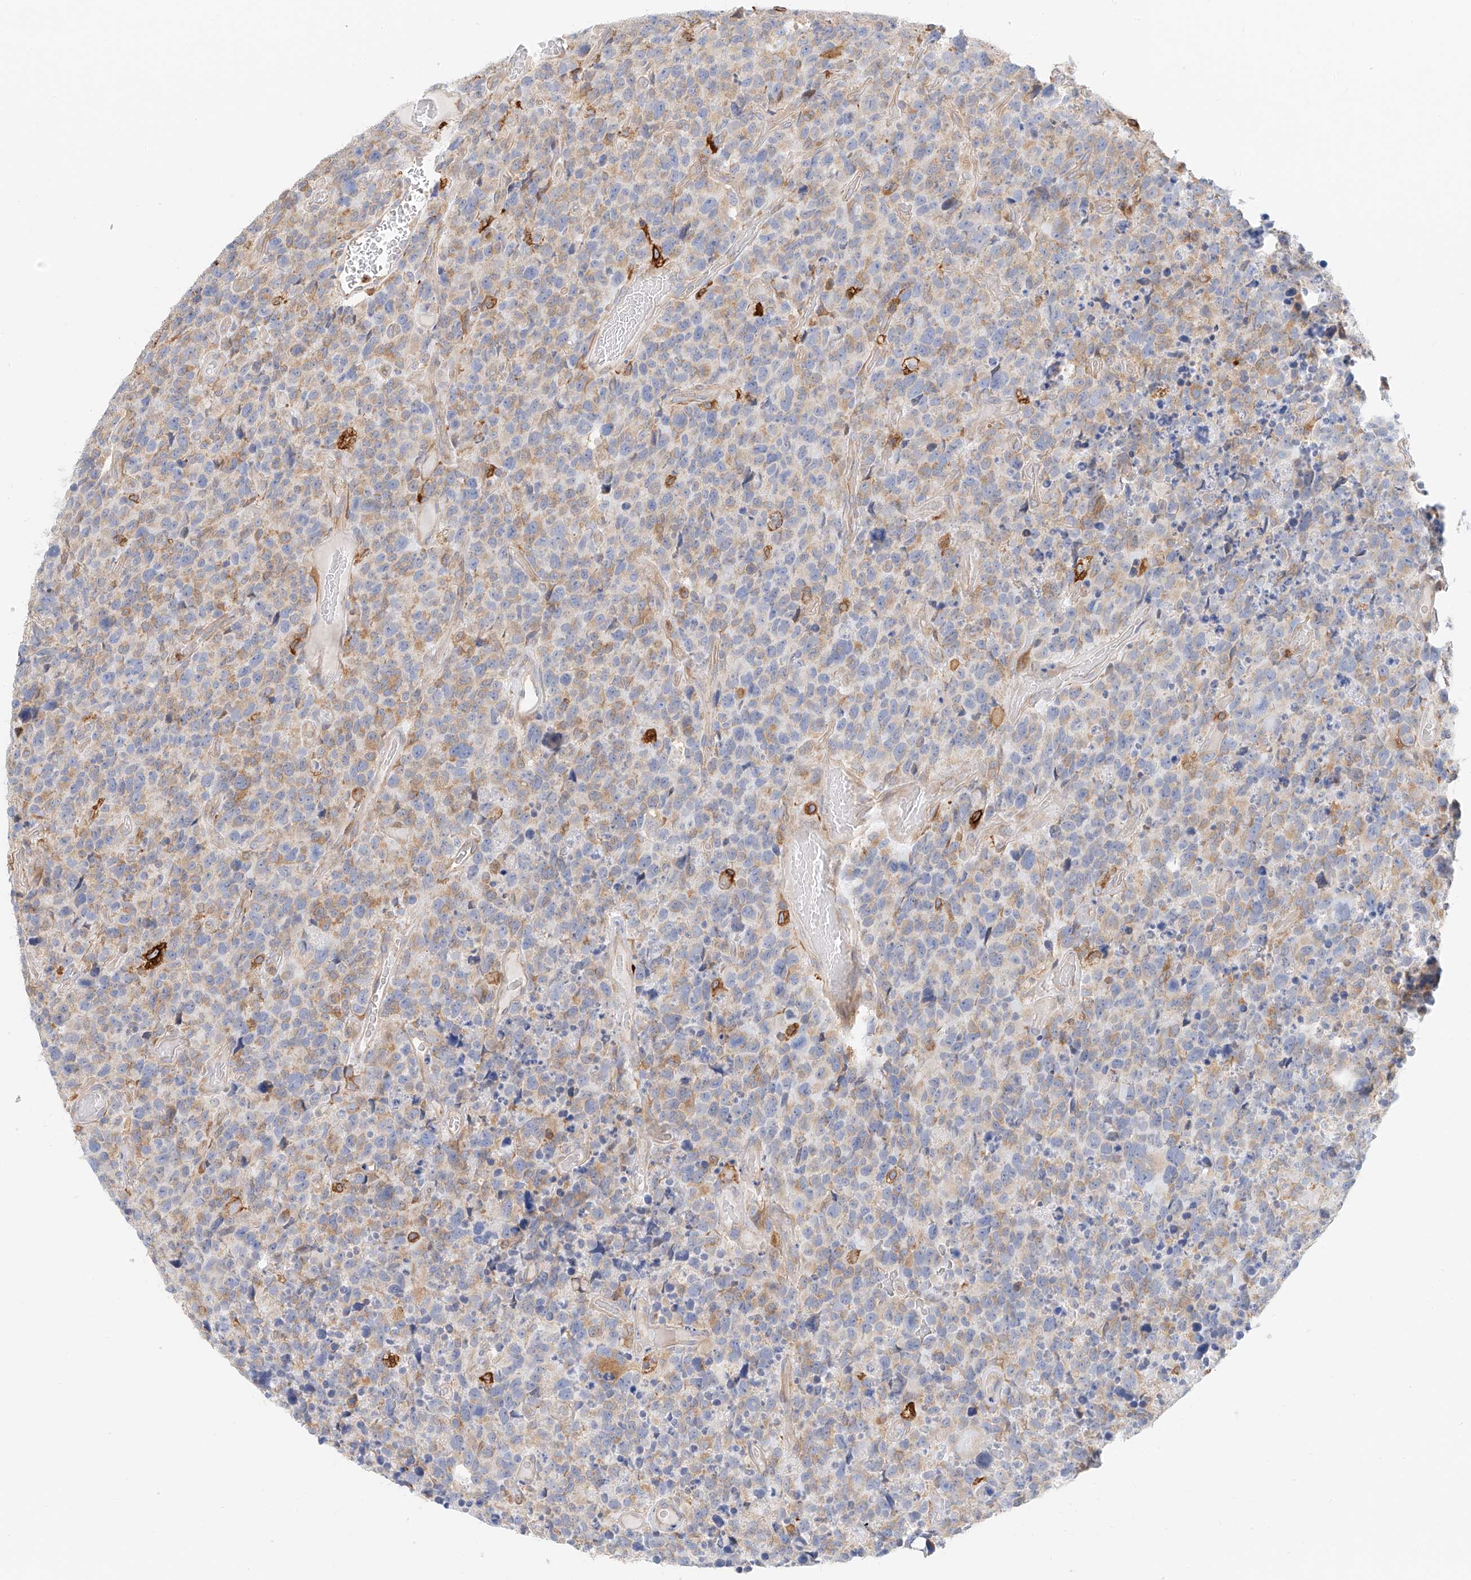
{"staining": {"intensity": "weak", "quantity": "<25%", "location": "cytoplasmic/membranous"}, "tissue": "glioma", "cell_type": "Tumor cells", "image_type": "cancer", "snomed": [{"axis": "morphology", "description": "Glioma, malignant, High grade"}, {"axis": "topography", "description": "Brain"}], "caption": "Tumor cells are negative for brown protein staining in glioma. Brightfield microscopy of immunohistochemistry stained with DAB (brown) and hematoxylin (blue), captured at high magnification.", "gene": "DHRS7", "patient": {"sex": "male", "age": 69}}